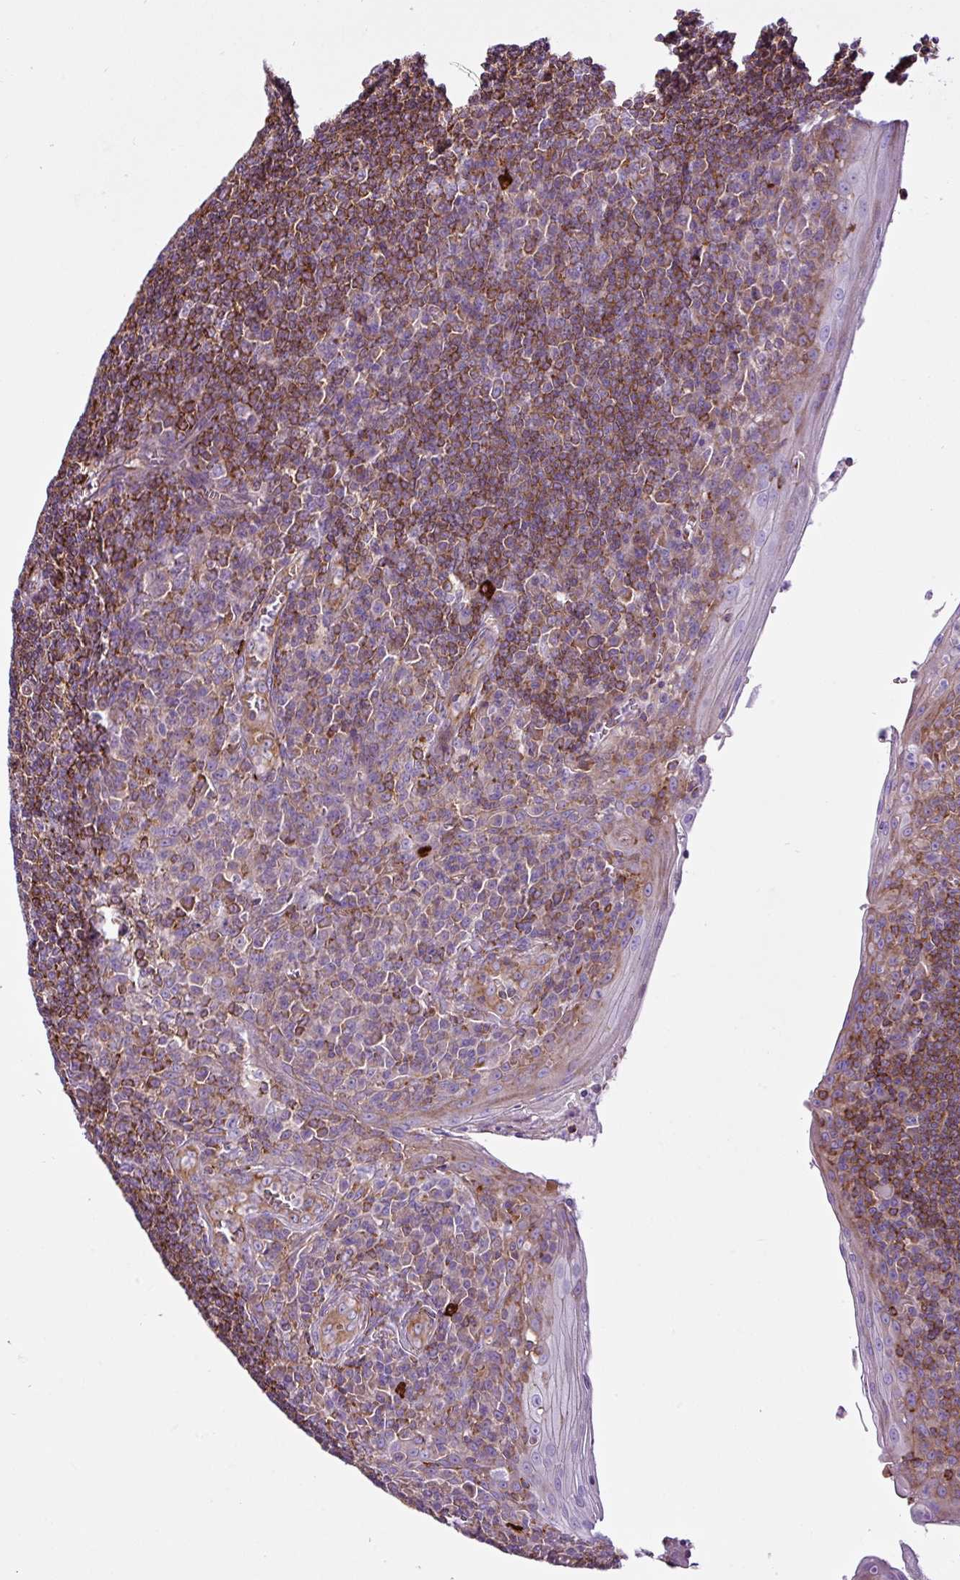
{"staining": {"intensity": "moderate", "quantity": "25%-75%", "location": "cytoplasmic/membranous"}, "tissue": "tonsil", "cell_type": "Germinal center cells", "image_type": "normal", "snomed": [{"axis": "morphology", "description": "Normal tissue, NOS"}, {"axis": "topography", "description": "Tonsil"}], "caption": "Protein staining exhibits moderate cytoplasmic/membranous staining in about 25%-75% of germinal center cells in normal tonsil. Immunohistochemistry stains the protein of interest in brown and the nuclei are stained blue.", "gene": "EME2", "patient": {"sex": "male", "age": 27}}